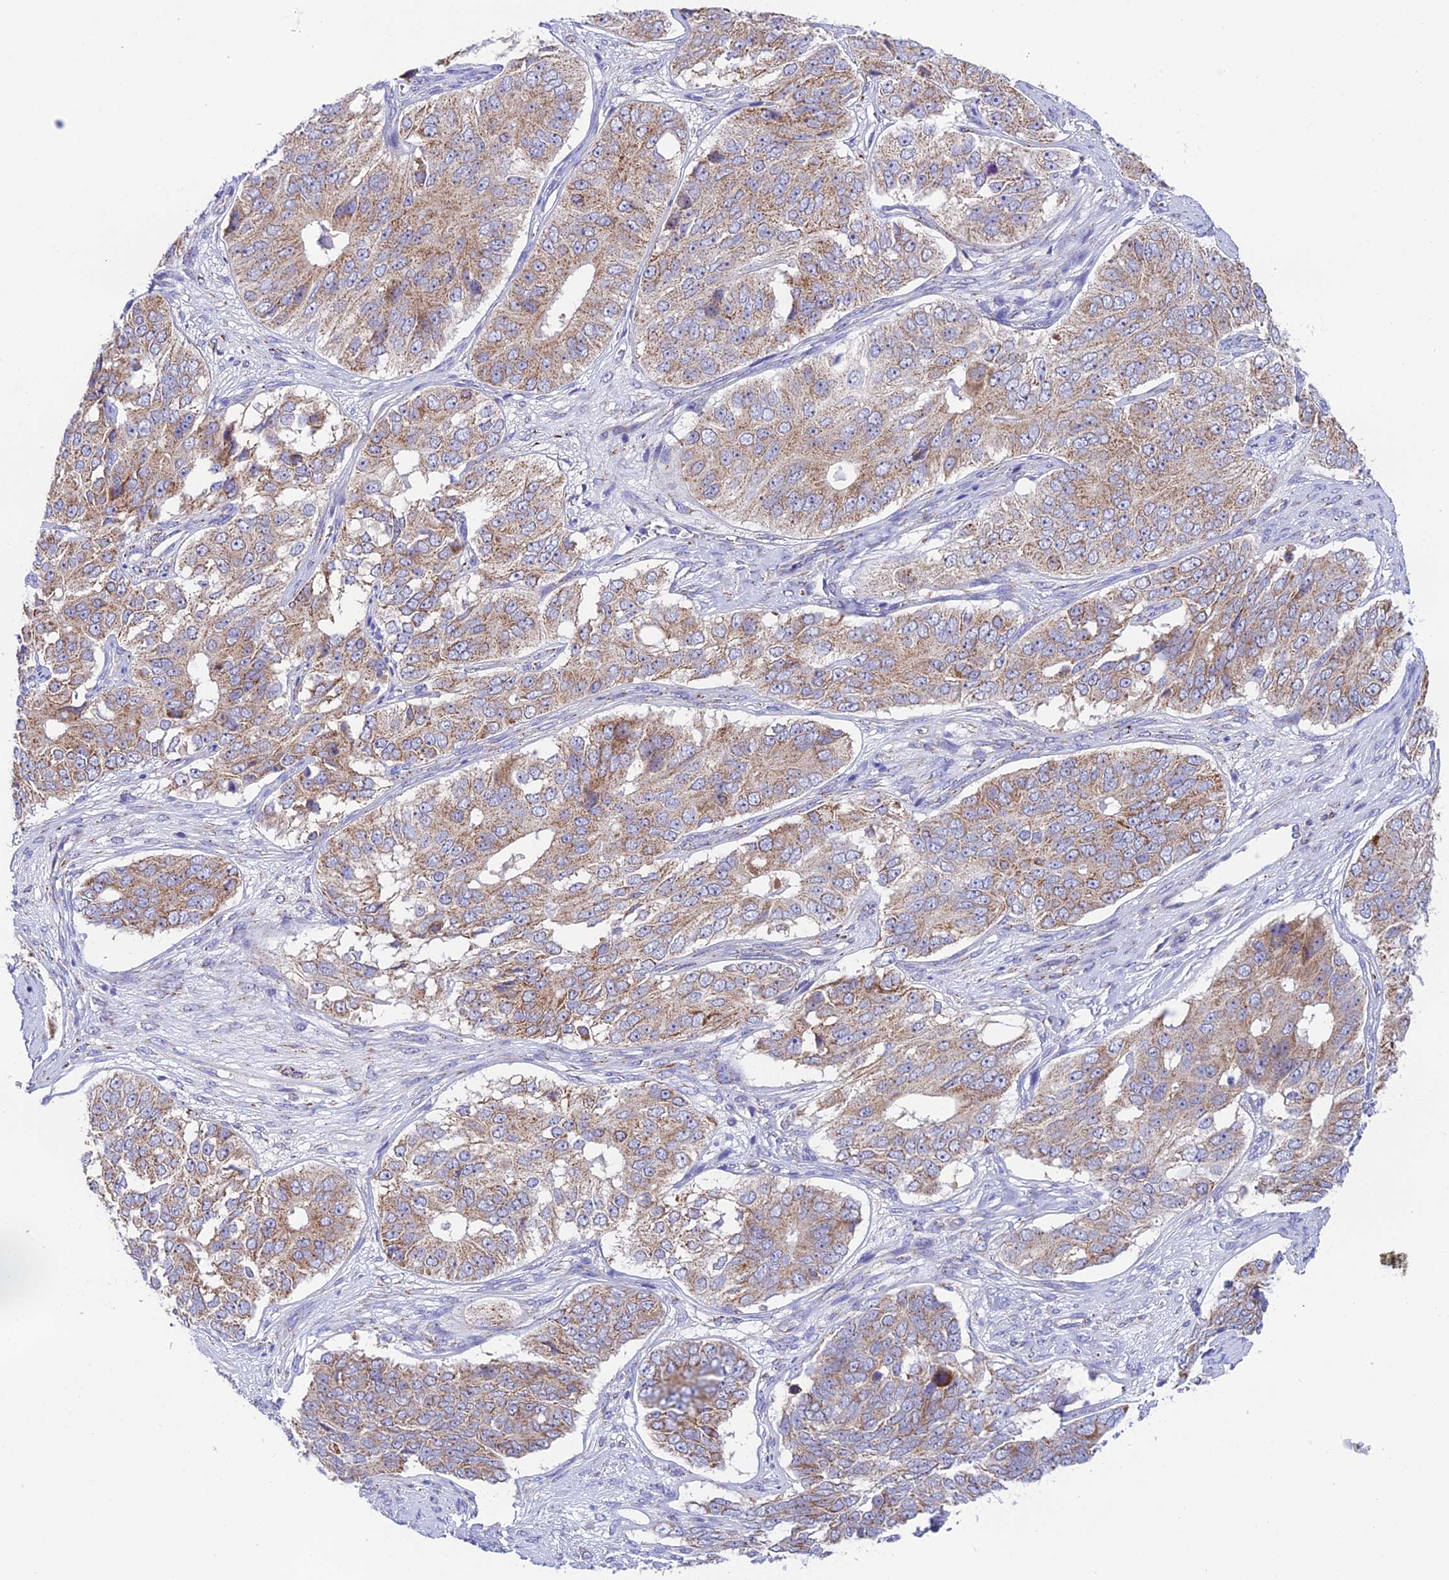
{"staining": {"intensity": "moderate", "quantity": ">75%", "location": "cytoplasmic/membranous"}, "tissue": "ovarian cancer", "cell_type": "Tumor cells", "image_type": "cancer", "snomed": [{"axis": "morphology", "description": "Carcinoma, endometroid"}, {"axis": "topography", "description": "Ovary"}], "caption": "Immunohistochemistry (IHC) histopathology image of human ovarian cancer stained for a protein (brown), which demonstrates medium levels of moderate cytoplasmic/membranous expression in approximately >75% of tumor cells.", "gene": "HSDL2", "patient": {"sex": "female", "age": 51}}